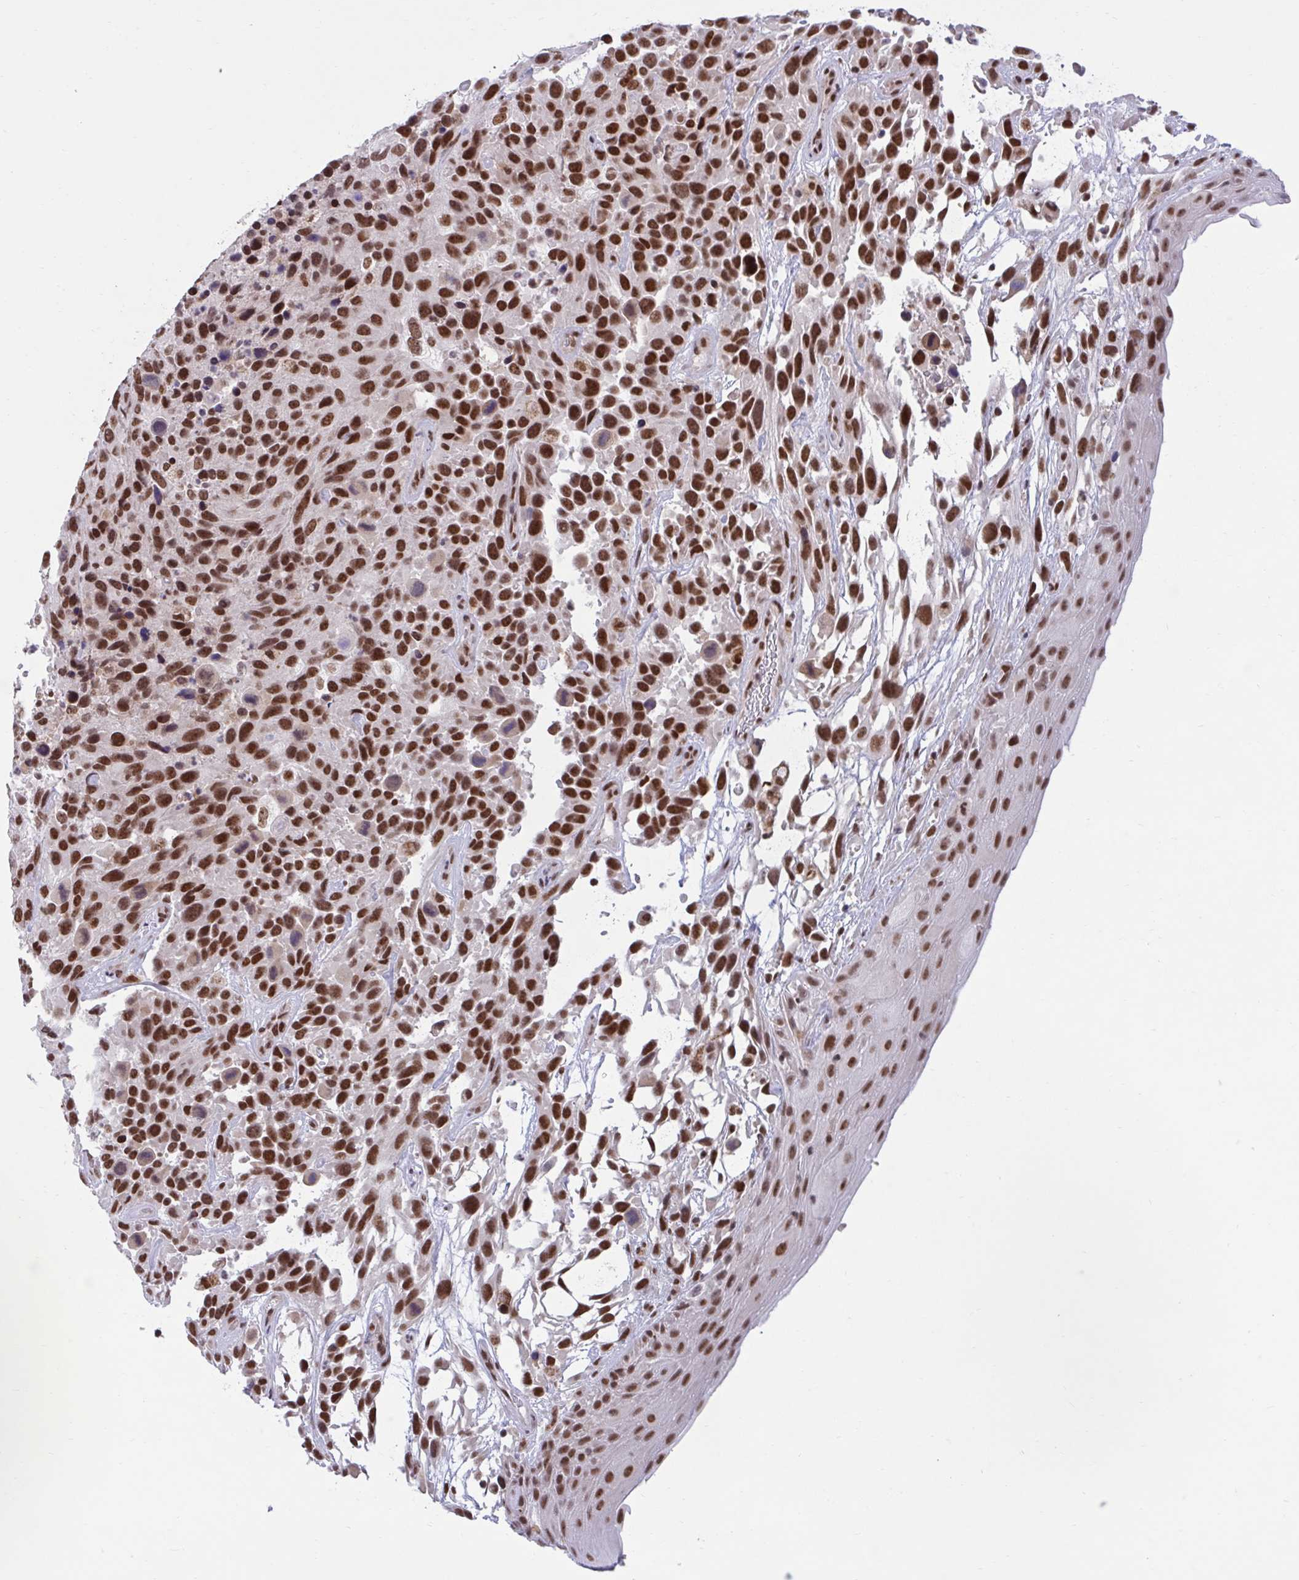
{"staining": {"intensity": "strong", "quantity": ">75%", "location": "nuclear"}, "tissue": "urothelial cancer", "cell_type": "Tumor cells", "image_type": "cancer", "snomed": [{"axis": "morphology", "description": "Urothelial carcinoma, High grade"}, {"axis": "topography", "description": "Urinary bladder"}], "caption": "Urothelial cancer stained with a brown dye exhibits strong nuclear positive expression in approximately >75% of tumor cells.", "gene": "PHF10", "patient": {"sex": "female", "age": 70}}